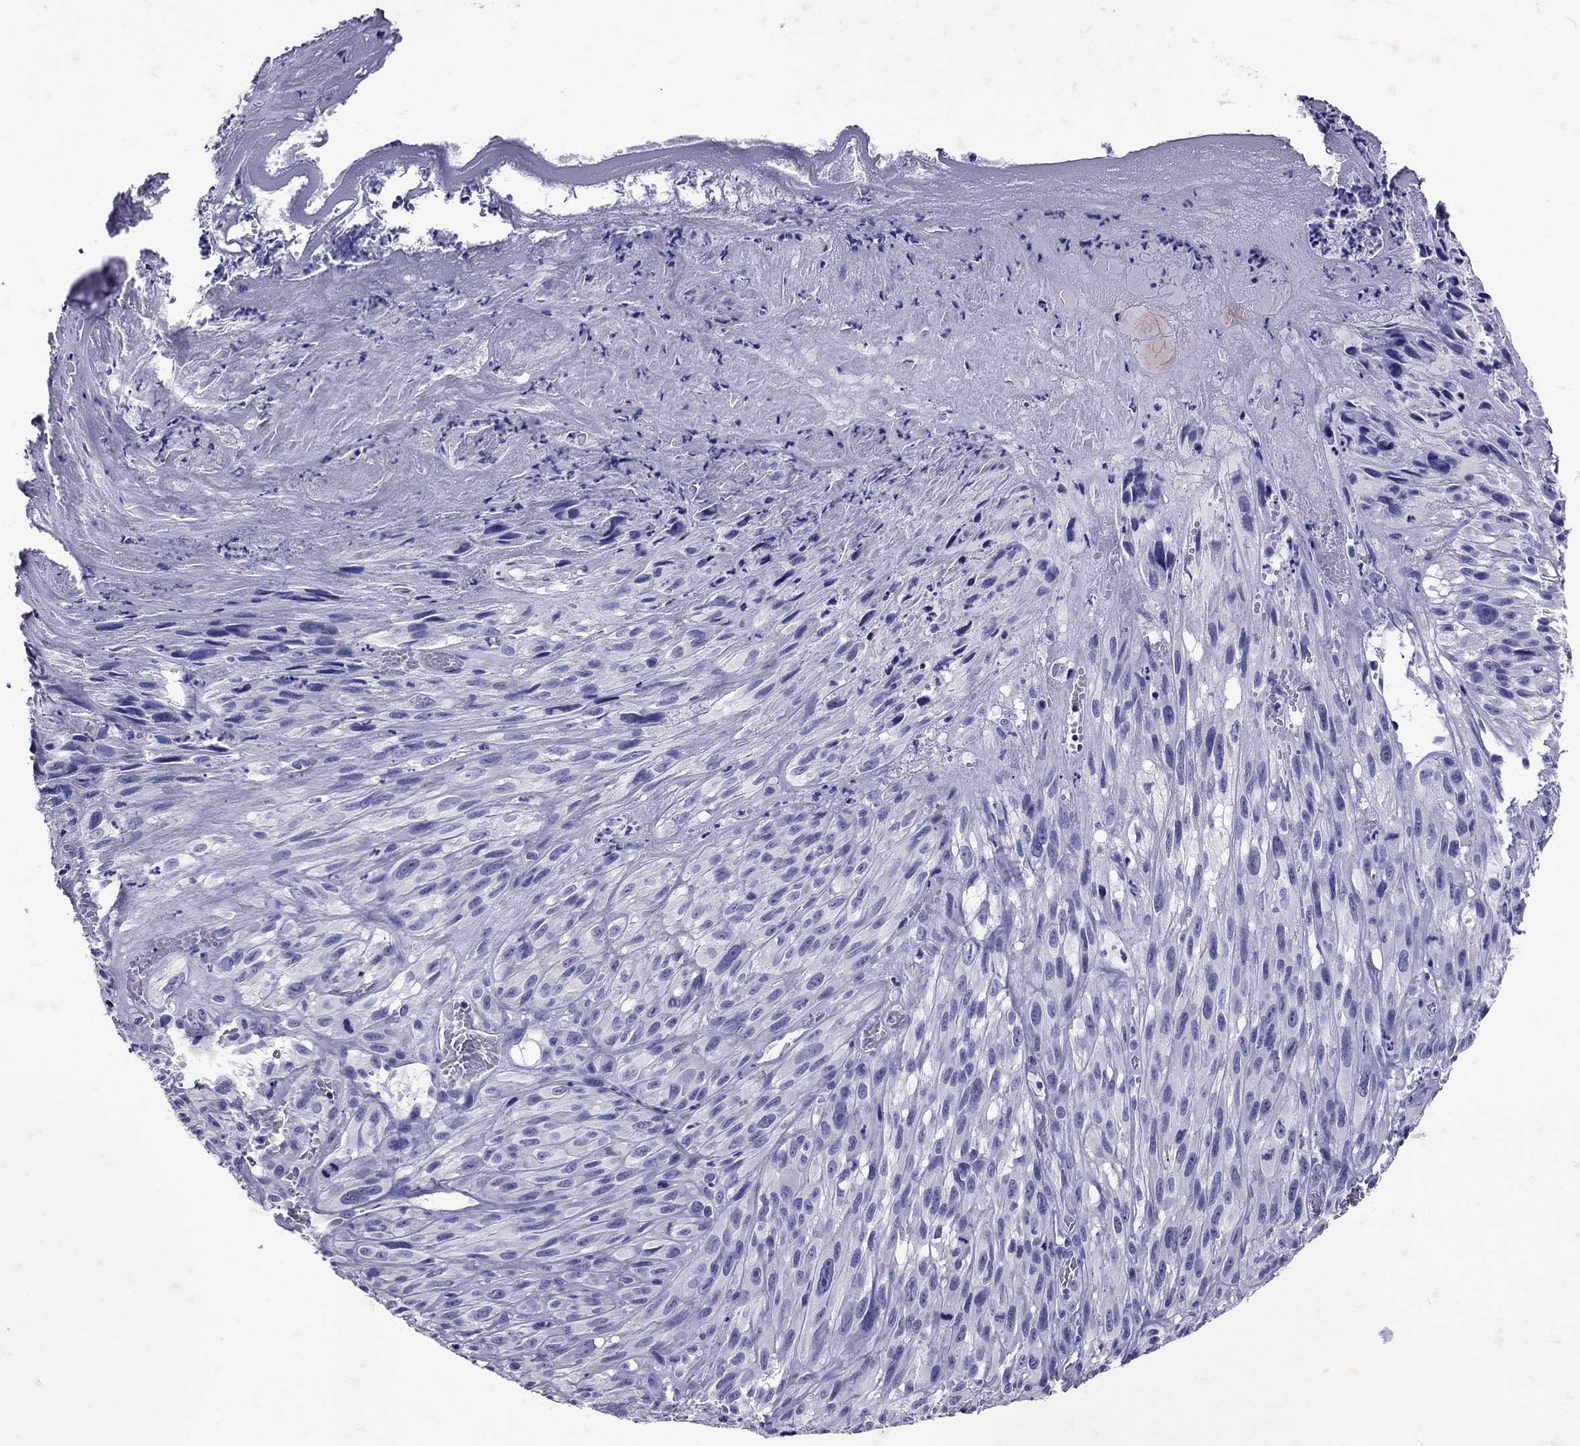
{"staining": {"intensity": "negative", "quantity": "none", "location": "none"}, "tissue": "melanoma", "cell_type": "Tumor cells", "image_type": "cancer", "snomed": [{"axis": "morphology", "description": "Malignant melanoma, NOS"}, {"axis": "topography", "description": "Skin"}], "caption": "The photomicrograph exhibits no staining of tumor cells in malignant melanoma.", "gene": "AVP", "patient": {"sex": "male", "age": 51}}